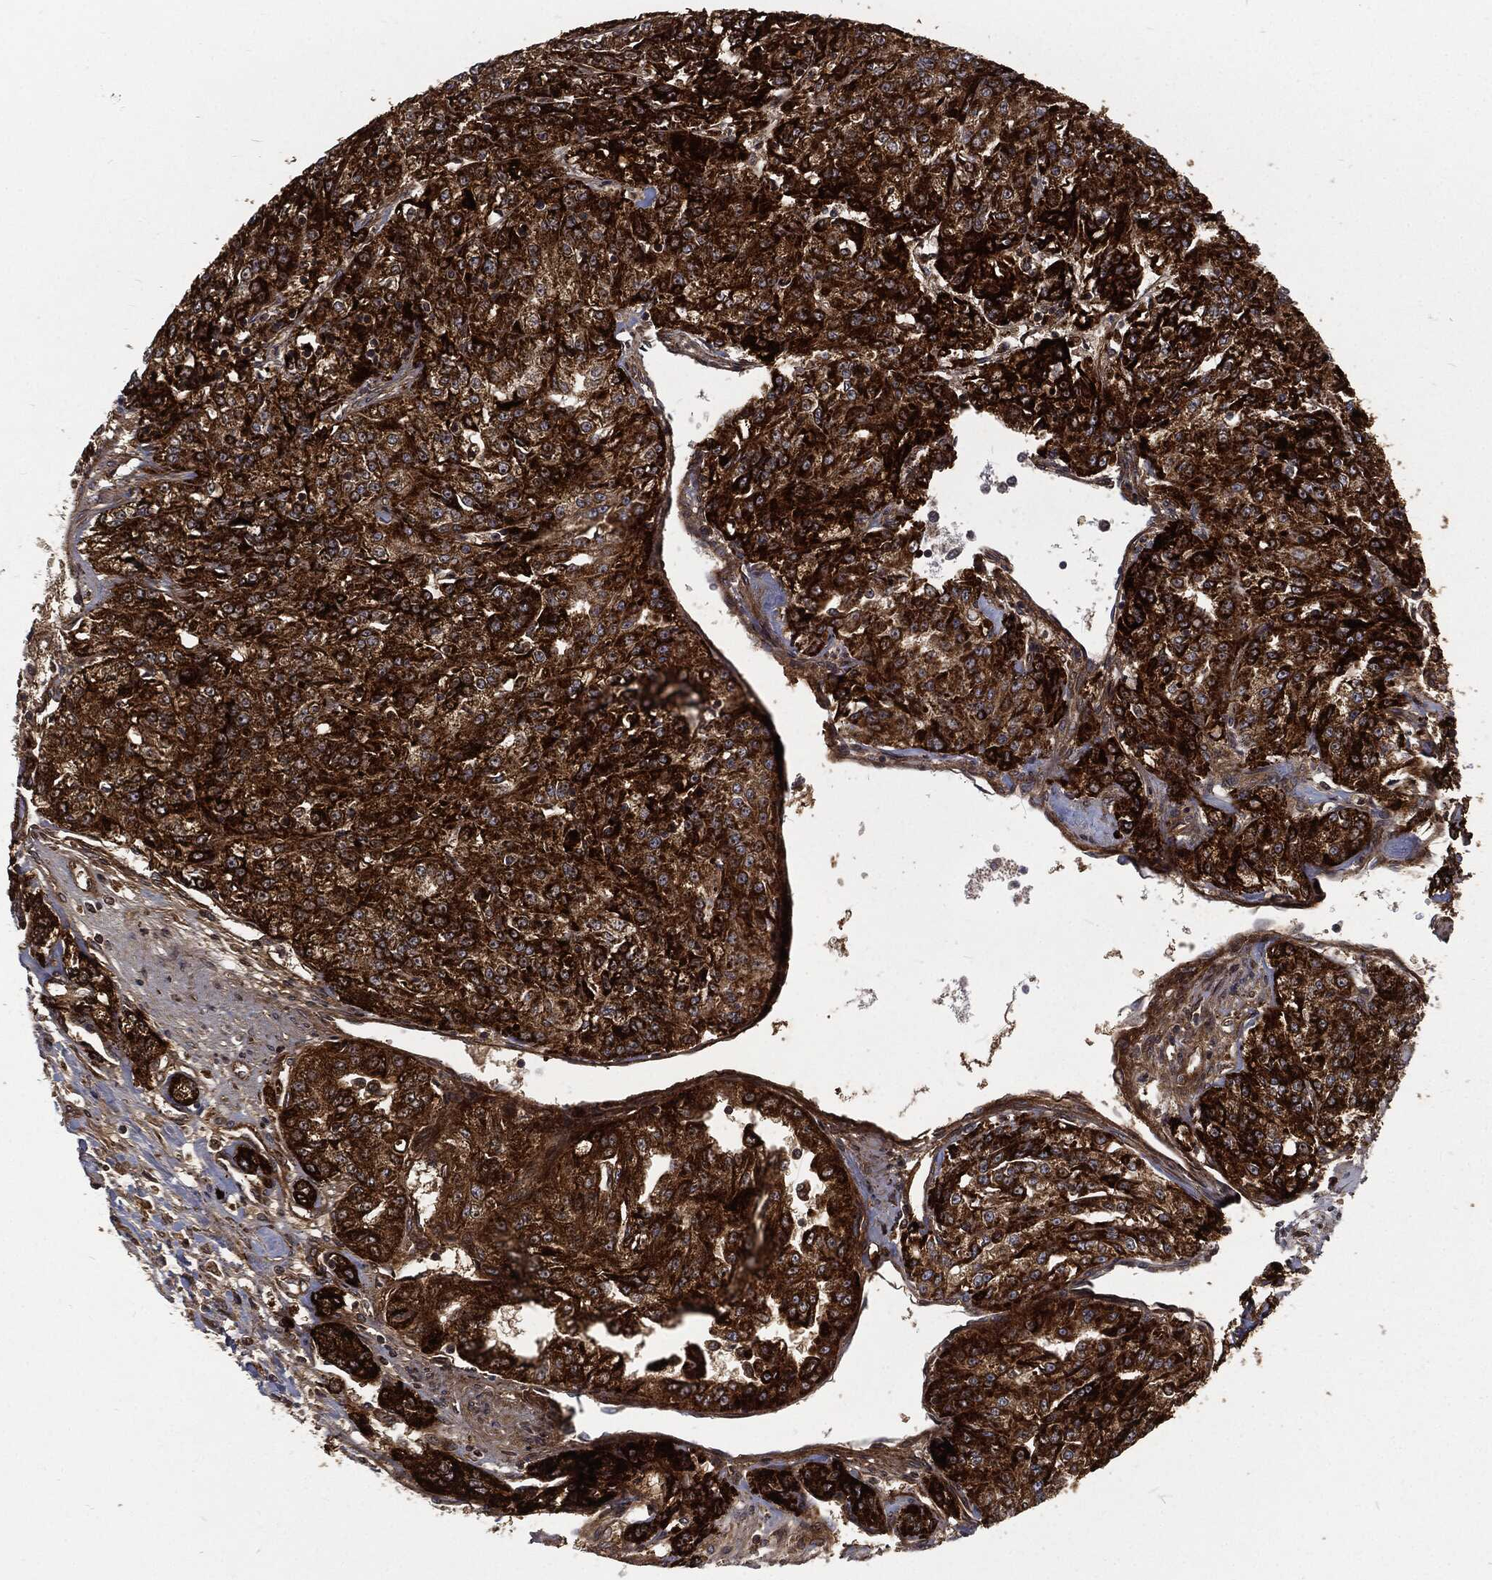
{"staining": {"intensity": "strong", "quantity": ">75%", "location": "cytoplasmic/membranous"}, "tissue": "renal cancer", "cell_type": "Tumor cells", "image_type": "cancer", "snomed": [{"axis": "morphology", "description": "Adenocarcinoma, NOS"}, {"axis": "topography", "description": "Kidney"}], "caption": "Brown immunohistochemical staining in human renal cancer (adenocarcinoma) exhibits strong cytoplasmic/membranous positivity in approximately >75% of tumor cells.", "gene": "RFTN1", "patient": {"sex": "female", "age": 63}}